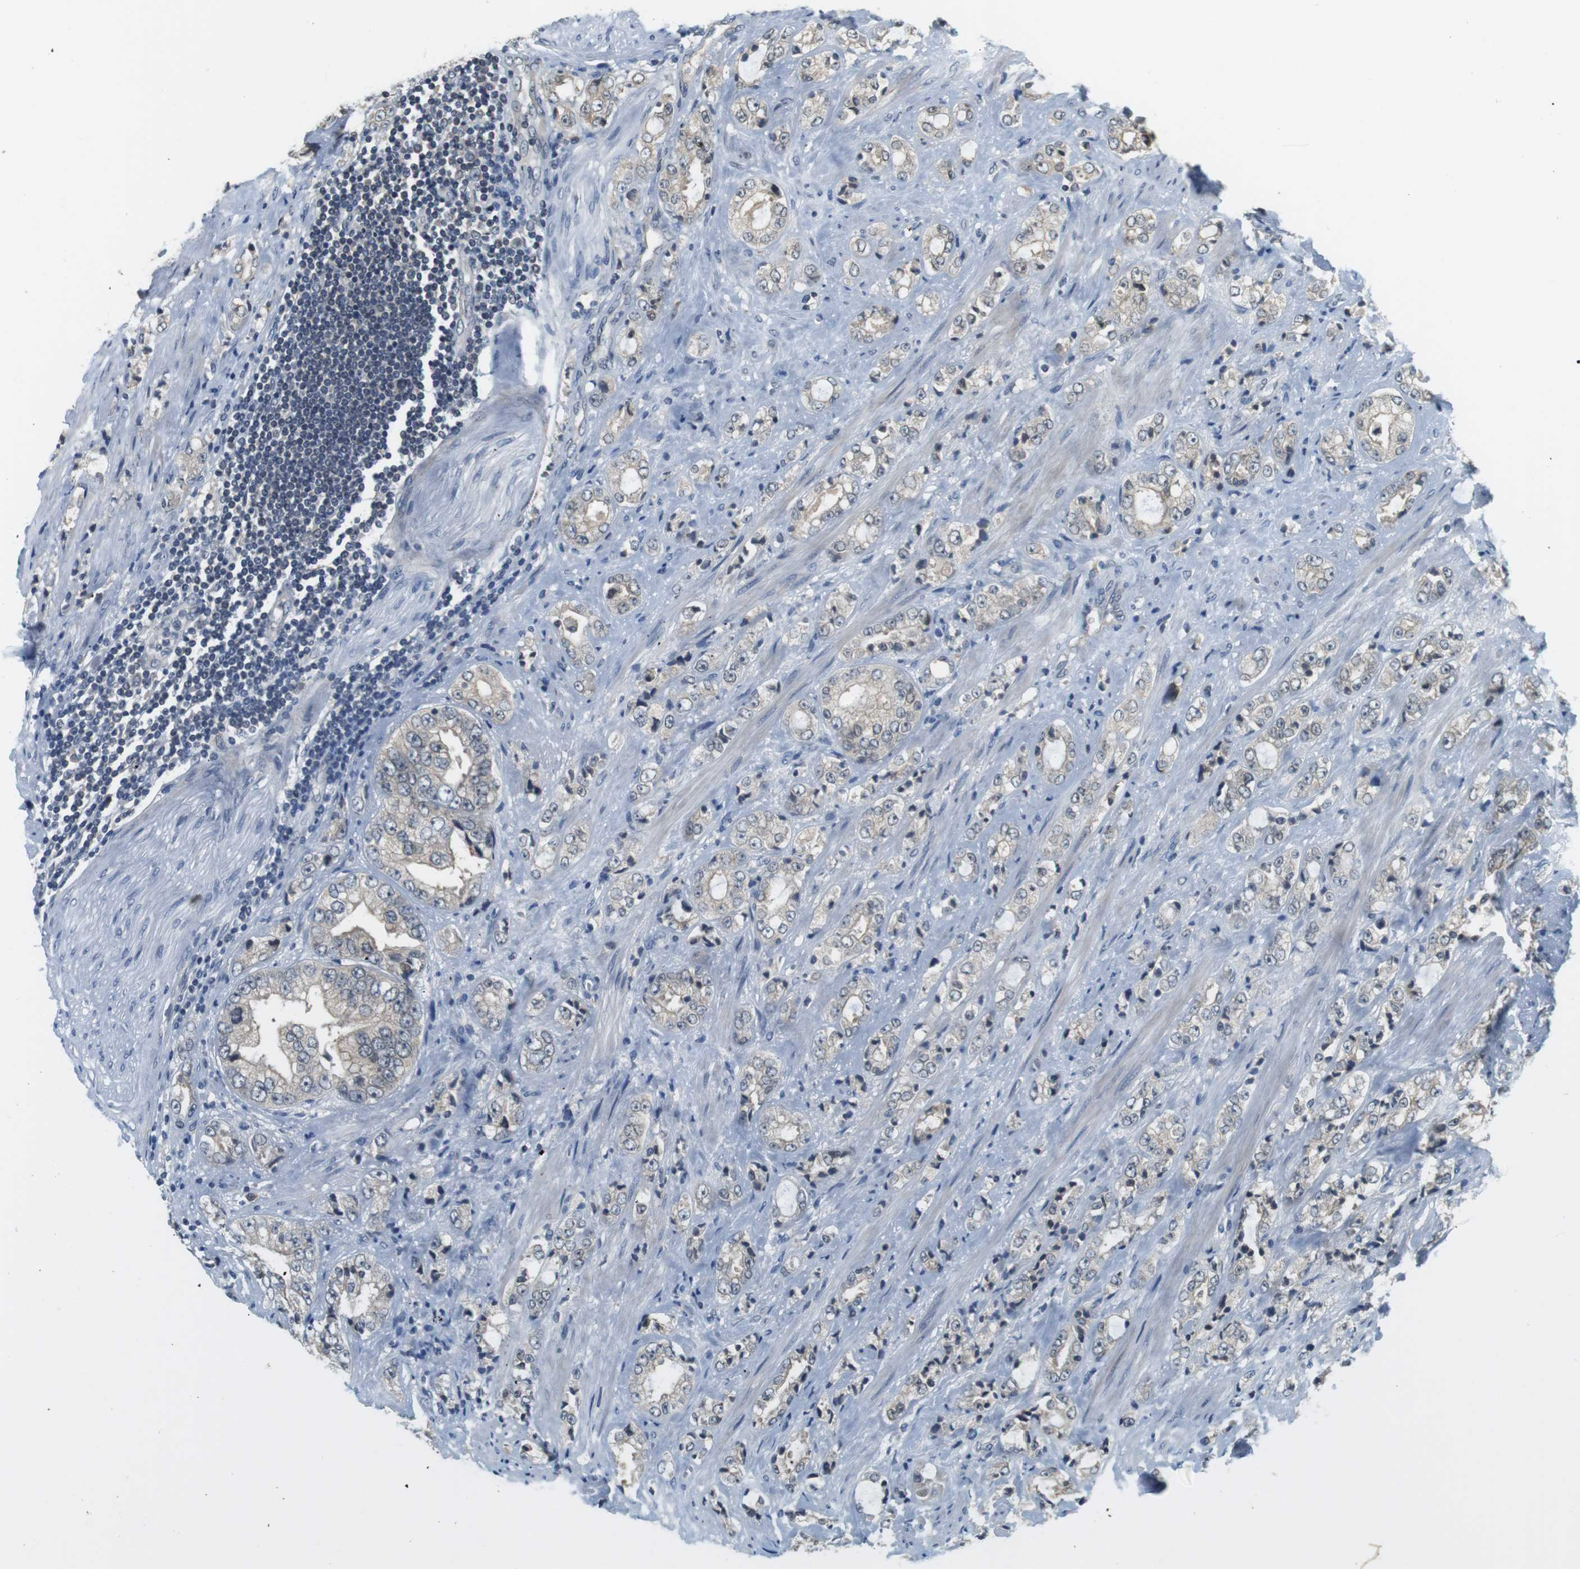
{"staining": {"intensity": "negative", "quantity": "none", "location": "none"}, "tissue": "prostate cancer", "cell_type": "Tumor cells", "image_type": "cancer", "snomed": [{"axis": "morphology", "description": "Adenocarcinoma, High grade"}, {"axis": "topography", "description": "Prostate"}], "caption": "DAB immunohistochemical staining of human high-grade adenocarcinoma (prostate) reveals no significant positivity in tumor cells. (DAB IHC visualized using brightfield microscopy, high magnification).", "gene": "WNT7A", "patient": {"sex": "male", "age": 61}}